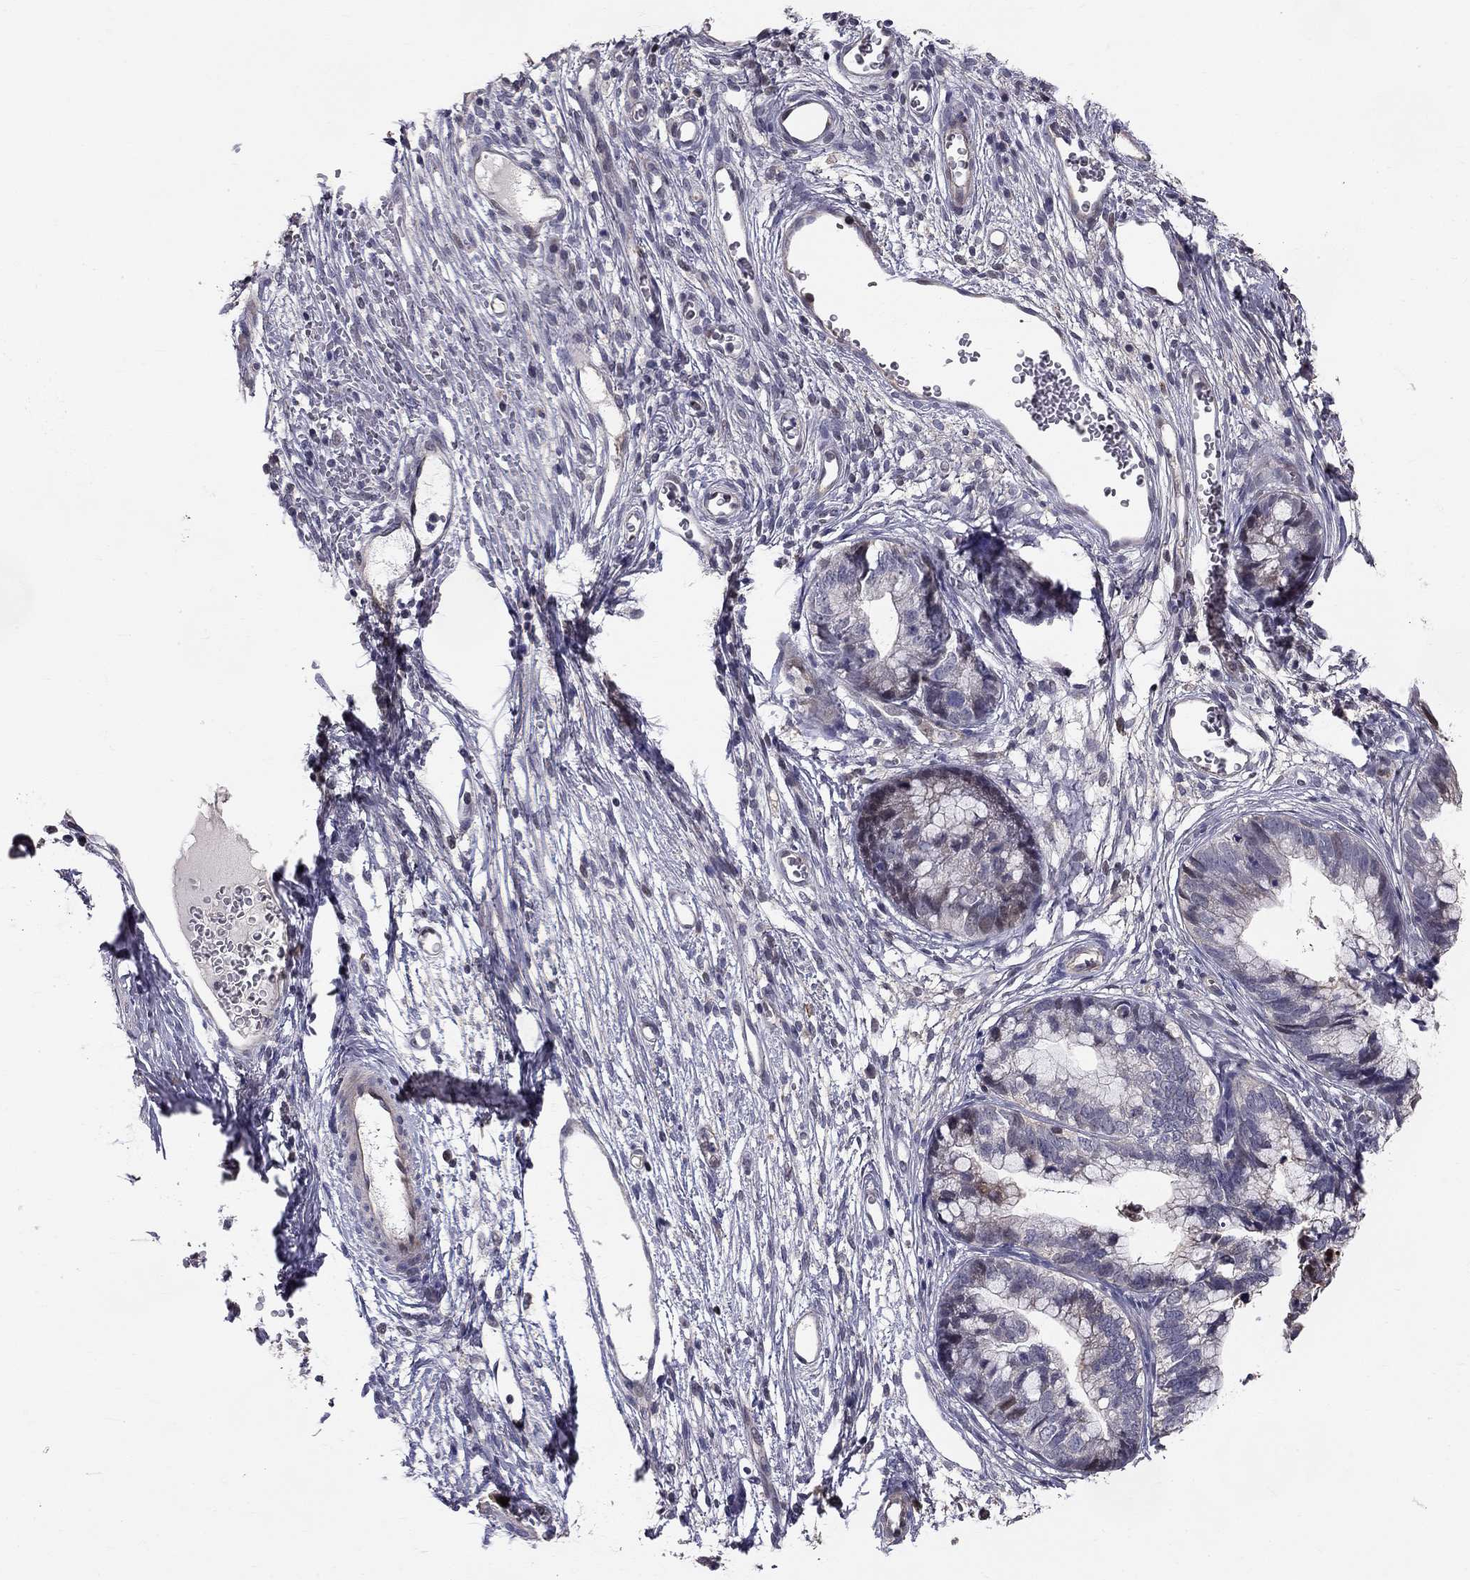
{"staining": {"intensity": "negative", "quantity": "none", "location": "none"}, "tissue": "cervical cancer", "cell_type": "Tumor cells", "image_type": "cancer", "snomed": [{"axis": "morphology", "description": "Adenocarcinoma, NOS"}, {"axis": "topography", "description": "Cervix"}], "caption": "DAB (3,3'-diaminobenzidine) immunohistochemical staining of adenocarcinoma (cervical) demonstrates no significant expression in tumor cells.", "gene": "GJB4", "patient": {"sex": "female", "age": 44}}